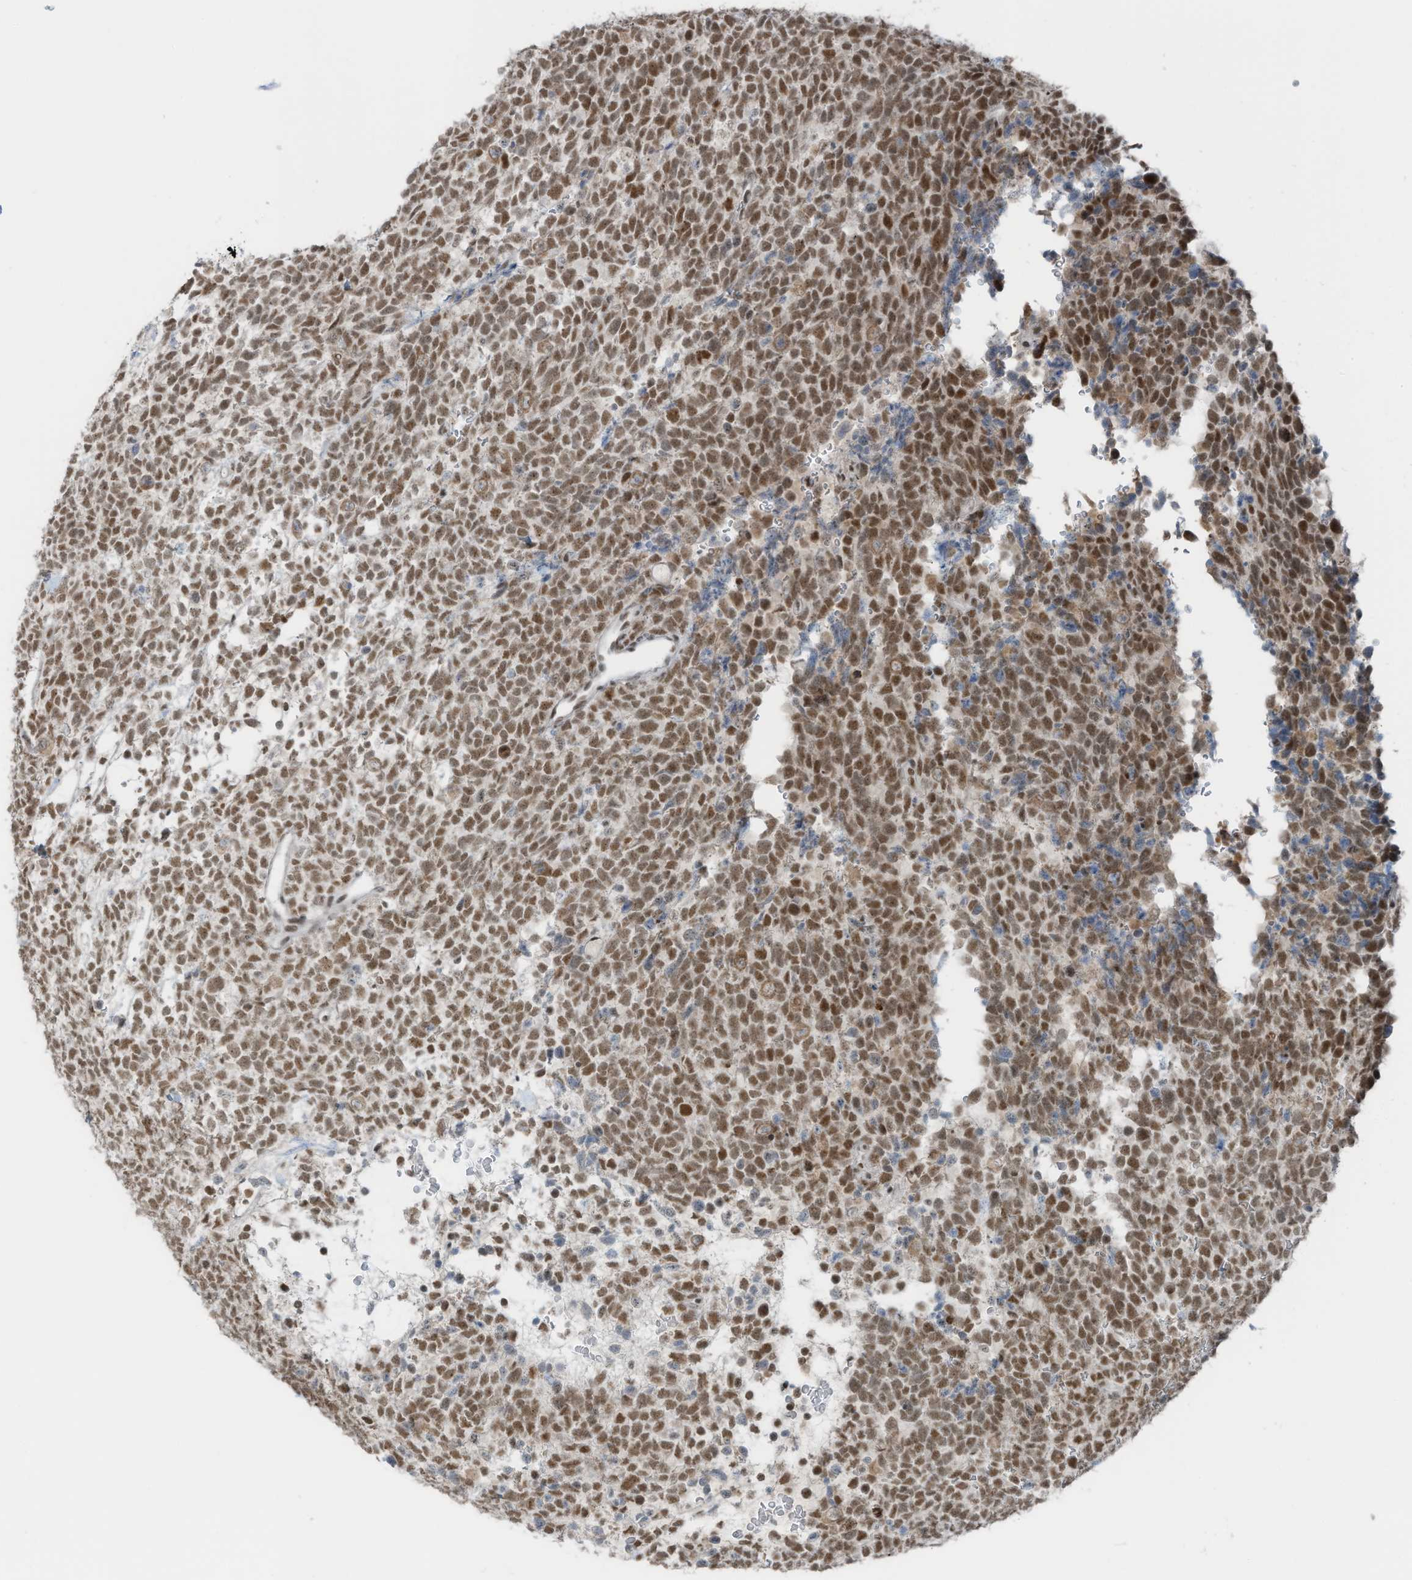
{"staining": {"intensity": "moderate", "quantity": ">75%", "location": "nuclear"}, "tissue": "urothelial cancer", "cell_type": "Tumor cells", "image_type": "cancer", "snomed": [{"axis": "morphology", "description": "Urothelial carcinoma, High grade"}, {"axis": "topography", "description": "Urinary bladder"}], "caption": "The immunohistochemical stain labels moderate nuclear positivity in tumor cells of urothelial carcinoma (high-grade) tissue.", "gene": "WRNIP1", "patient": {"sex": "female", "age": 82}}